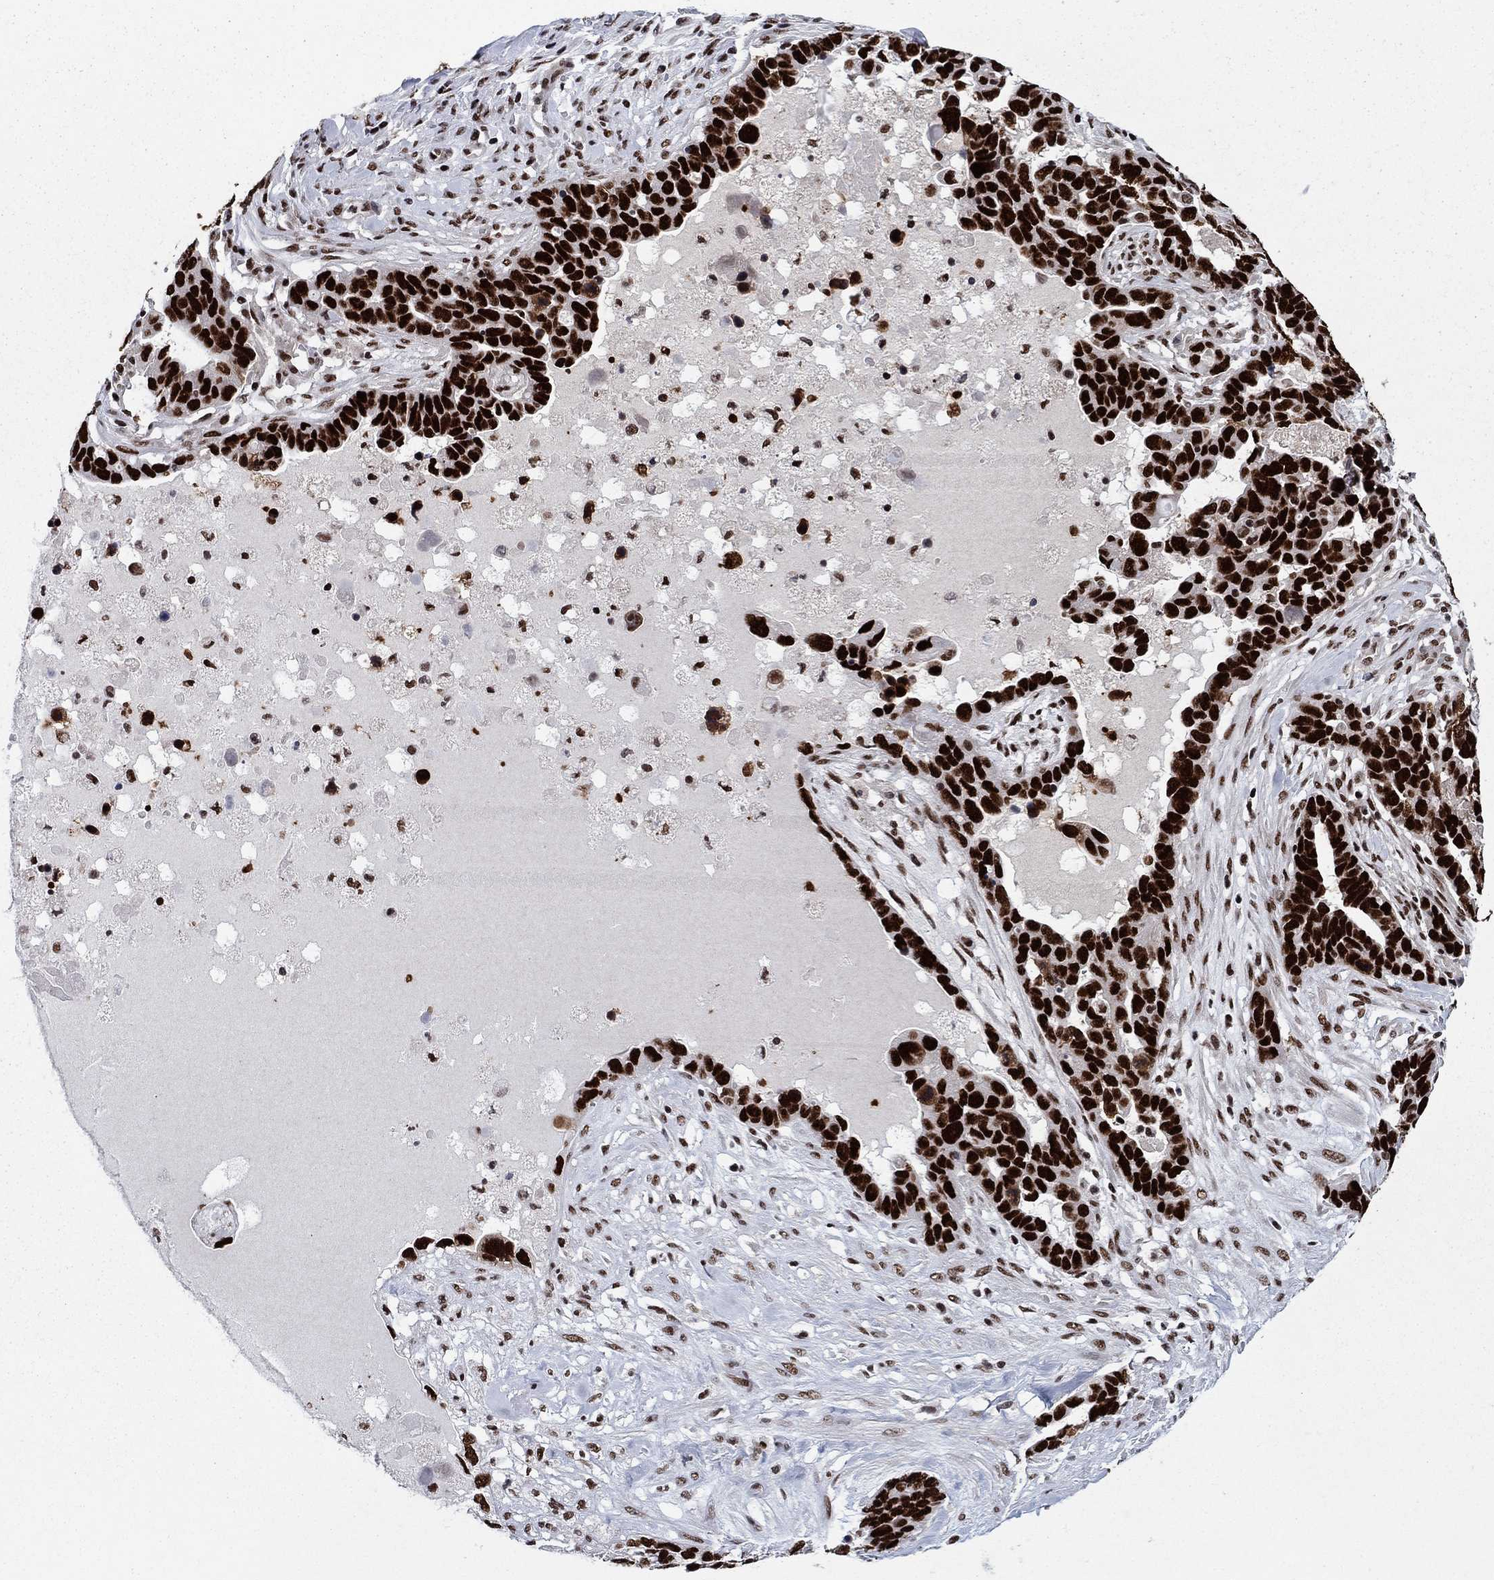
{"staining": {"intensity": "strong", "quantity": ">75%", "location": "nuclear"}, "tissue": "ovarian cancer", "cell_type": "Tumor cells", "image_type": "cancer", "snomed": [{"axis": "morphology", "description": "Cystadenocarcinoma, serous, NOS"}, {"axis": "topography", "description": "Ovary"}], "caption": "The immunohistochemical stain labels strong nuclear expression in tumor cells of ovarian cancer (serous cystadenocarcinoma) tissue. (DAB (3,3'-diaminobenzidine) IHC, brown staining for protein, blue staining for nuclei).", "gene": "RPRD1B", "patient": {"sex": "female", "age": 54}}